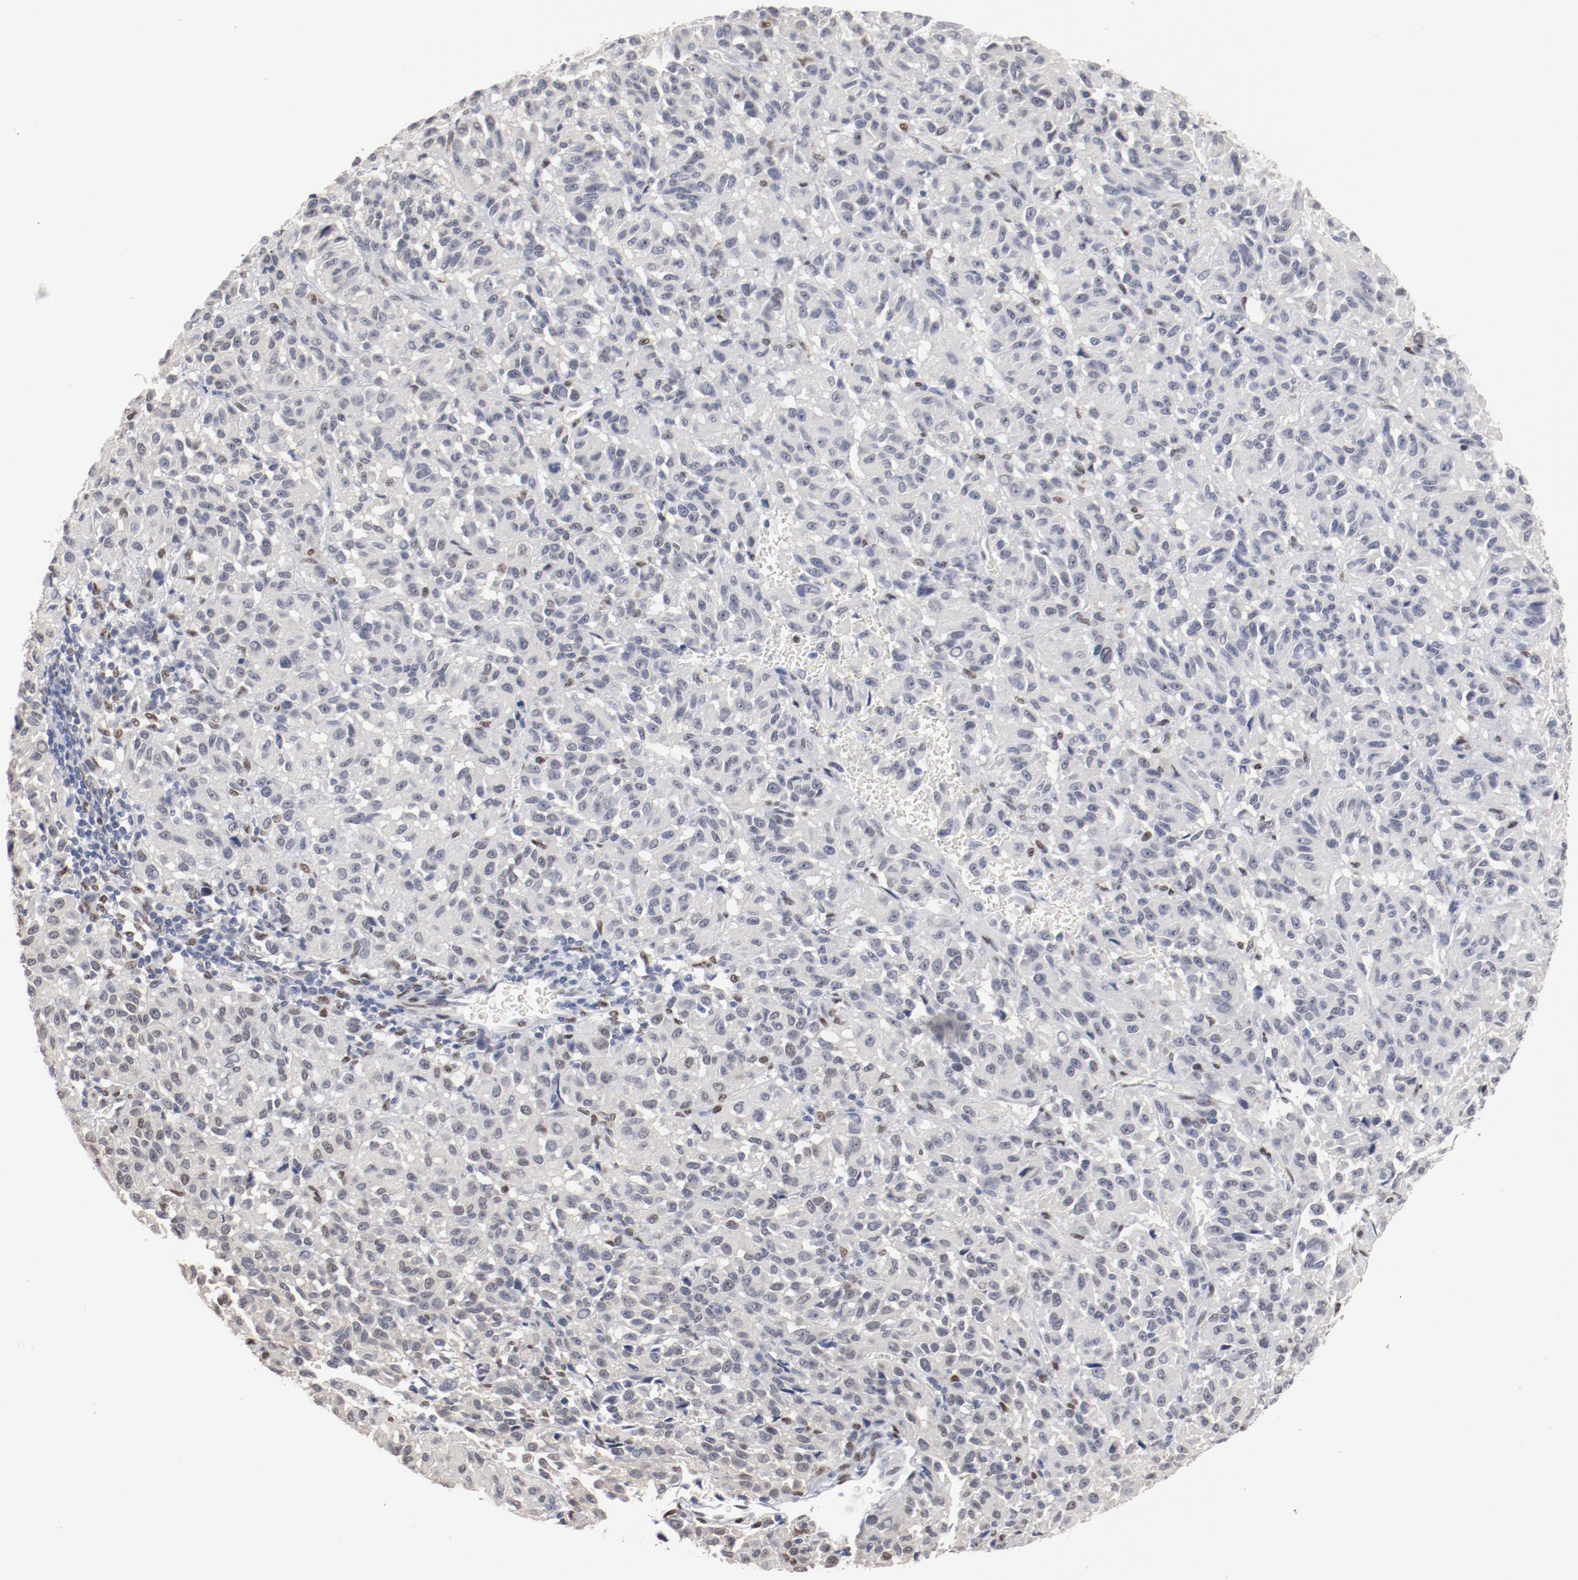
{"staining": {"intensity": "negative", "quantity": "none", "location": "none"}, "tissue": "melanoma", "cell_type": "Tumor cells", "image_type": "cancer", "snomed": [{"axis": "morphology", "description": "Malignant melanoma, Metastatic site"}, {"axis": "topography", "description": "Lung"}], "caption": "Tumor cells show no significant expression in malignant melanoma (metastatic site).", "gene": "ZEB2", "patient": {"sex": "male", "age": 64}}